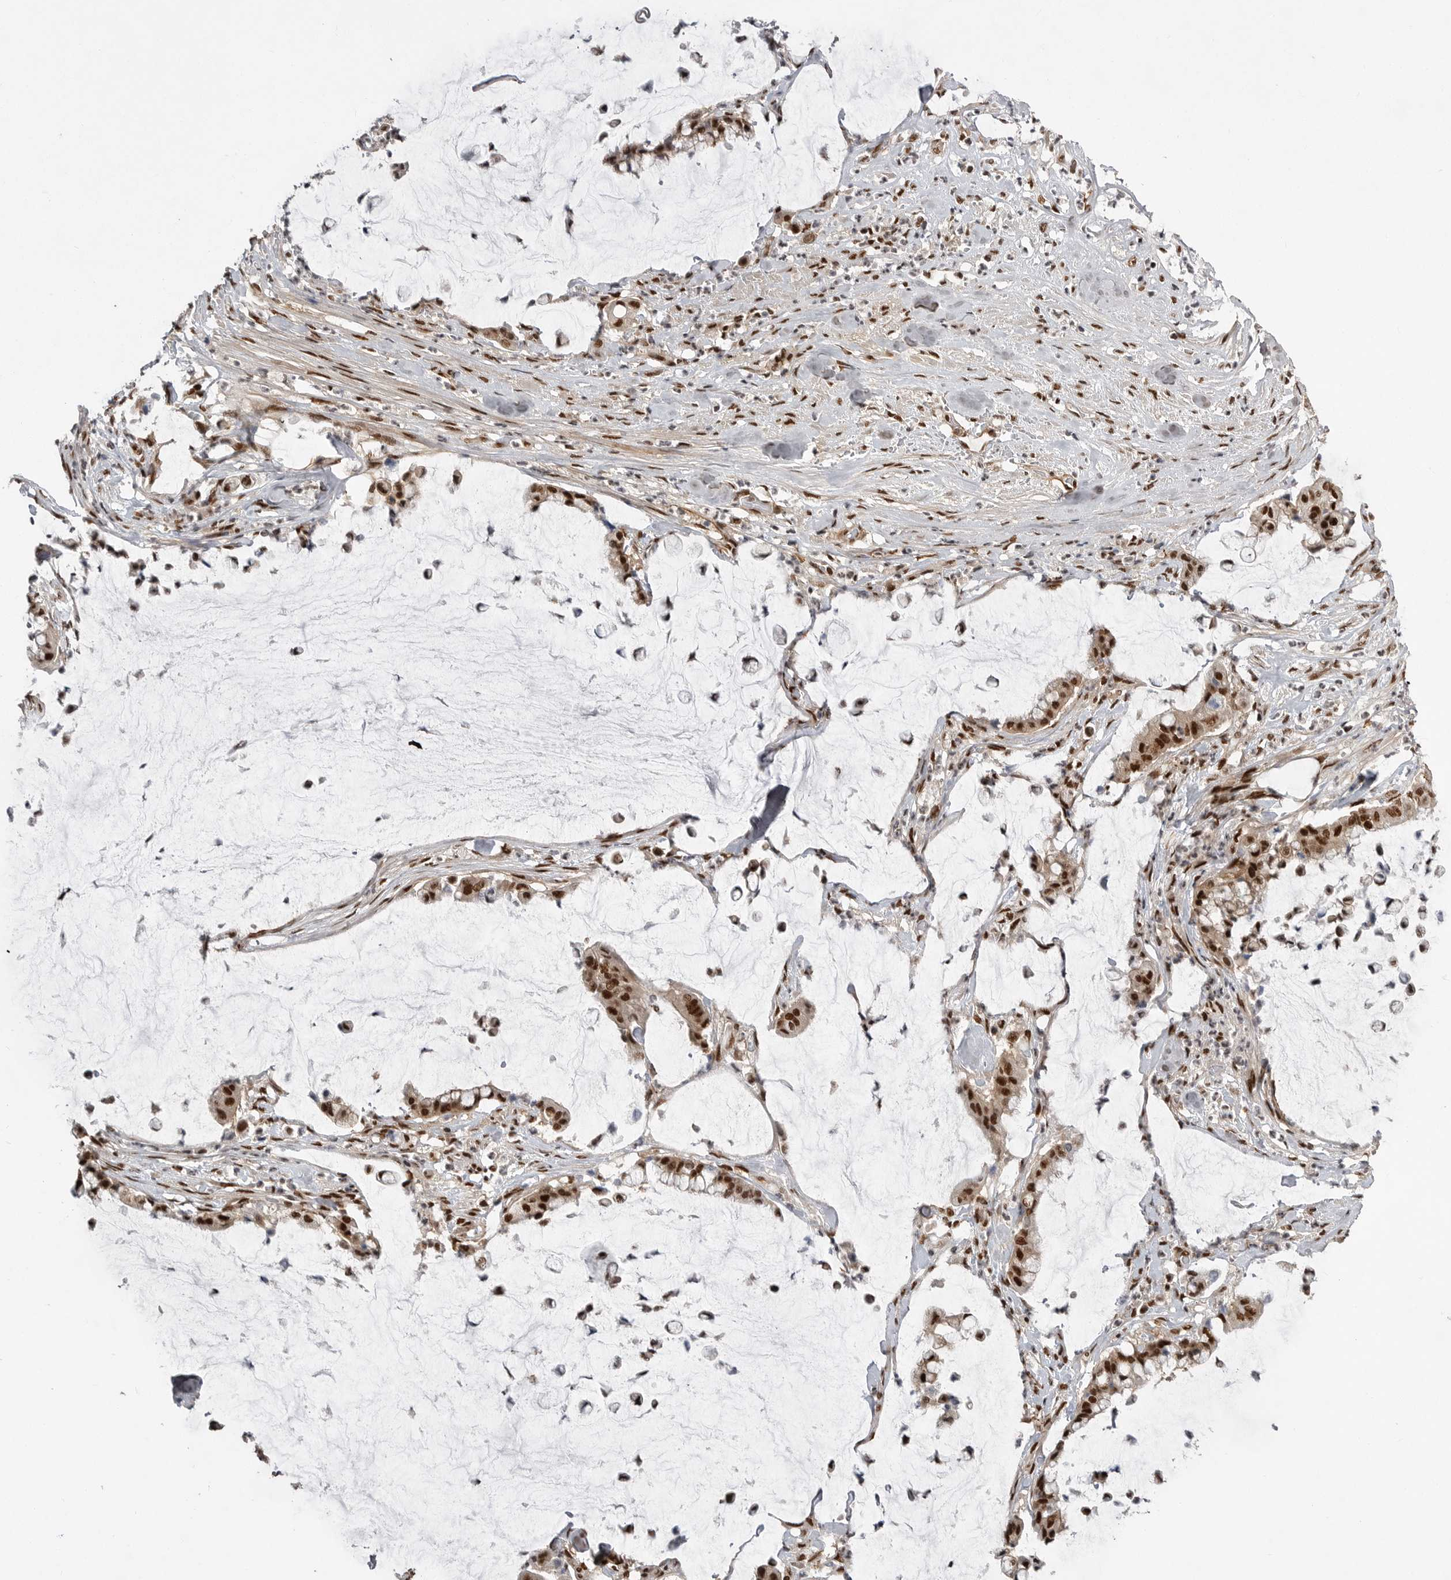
{"staining": {"intensity": "strong", "quantity": ">75%", "location": "cytoplasmic/membranous,nuclear"}, "tissue": "pancreatic cancer", "cell_type": "Tumor cells", "image_type": "cancer", "snomed": [{"axis": "morphology", "description": "Adenocarcinoma, NOS"}, {"axis": "topography", "description": "Pancreas"}], "caption": "The immunohistochemical stain shows strong cytoplasmic/membranous and nuclear expression in tumor cells of adenocarcinoma (pancreatic) tissue. Nuclei are stained in blue.", "gene": "PPP1R8", "patient": {"sex": "male", "age": 41}}